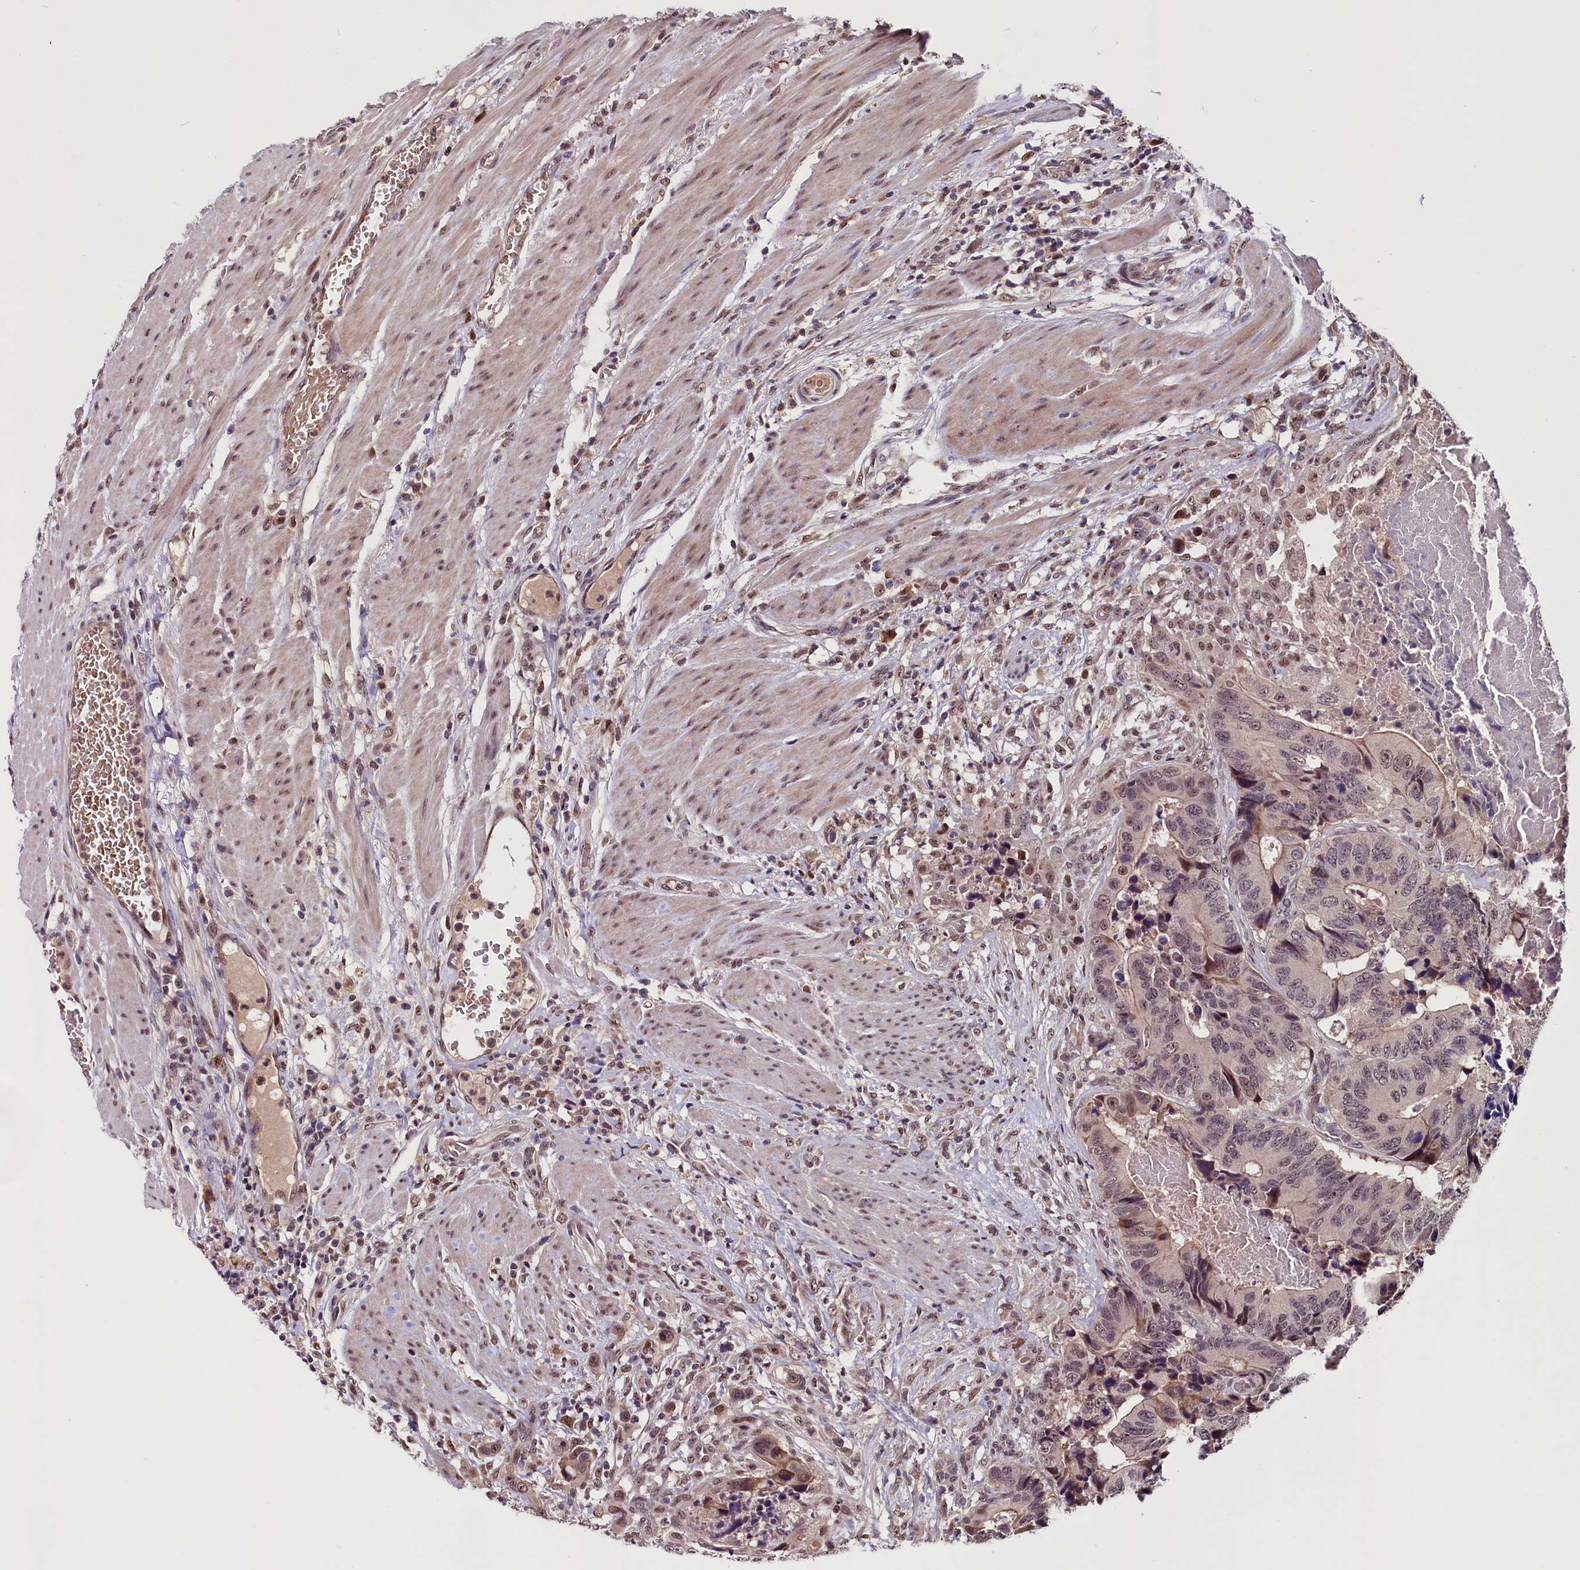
{"staining": {"intensity": "weak", "quantity": "25%-75%", "location": "nuclear"}, "tissue": "colorectal cancer", "cell_type": "Tumor cells", "image_type": "cancer", "snomed": [{"axis": "morphology", "description": "Adenocarcinoma, NOS"}, {"axis": "topography", "description": "Colon"}], "caption": "This photomicrograph demonstrates IHC staining of human colorectal adenocarcinoma, with low weak nuclear positivity in about 25%-75% of tumor cells.", "gene": "RNMT", "patient": {"sex": "male", "age": 84}}